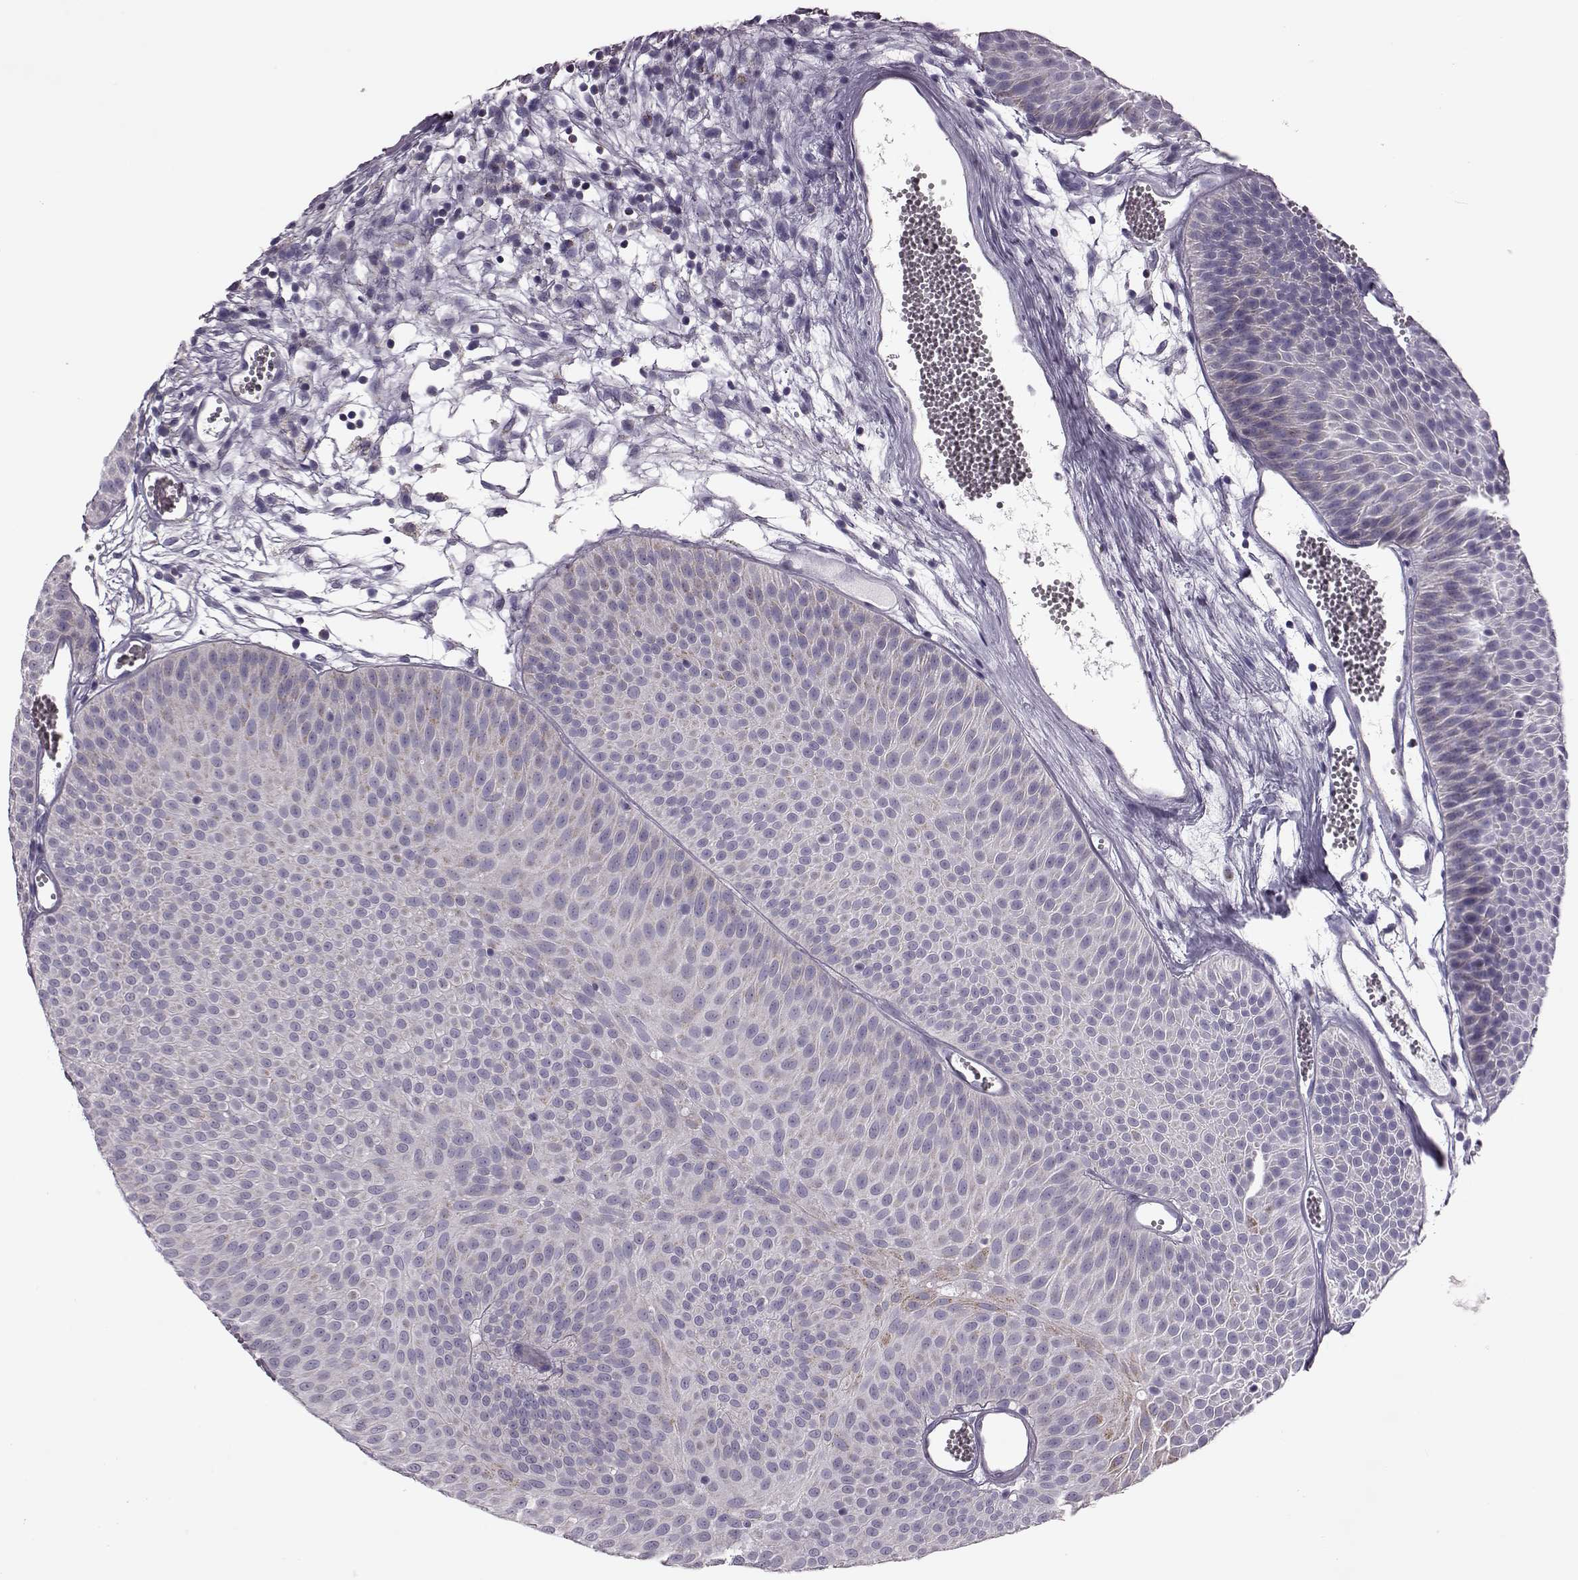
{"staining": {"intensity": "weak", "quantity": "25%-75%", "location": "cytoplasmic/membranous"}, "tissue": "urothelial cancer", "cell_type": "Tumor cells", "image_type": "cancer", "snomed": [{"axis": "morphology", "description": "Urothelial carcinoma, Low grade"}, {"axis": "topography", "description": "Urinary bladder"}], "caption": "A high-resolution photomicrograph shows IHC staining of low-grade urothelial carcinoma, which displays weak cytoplasmic/membranous expression in approximately 25%-75% of tumor cells.", "gene": "RIMS2", "patient": {"sex": "male", "age": 52}}